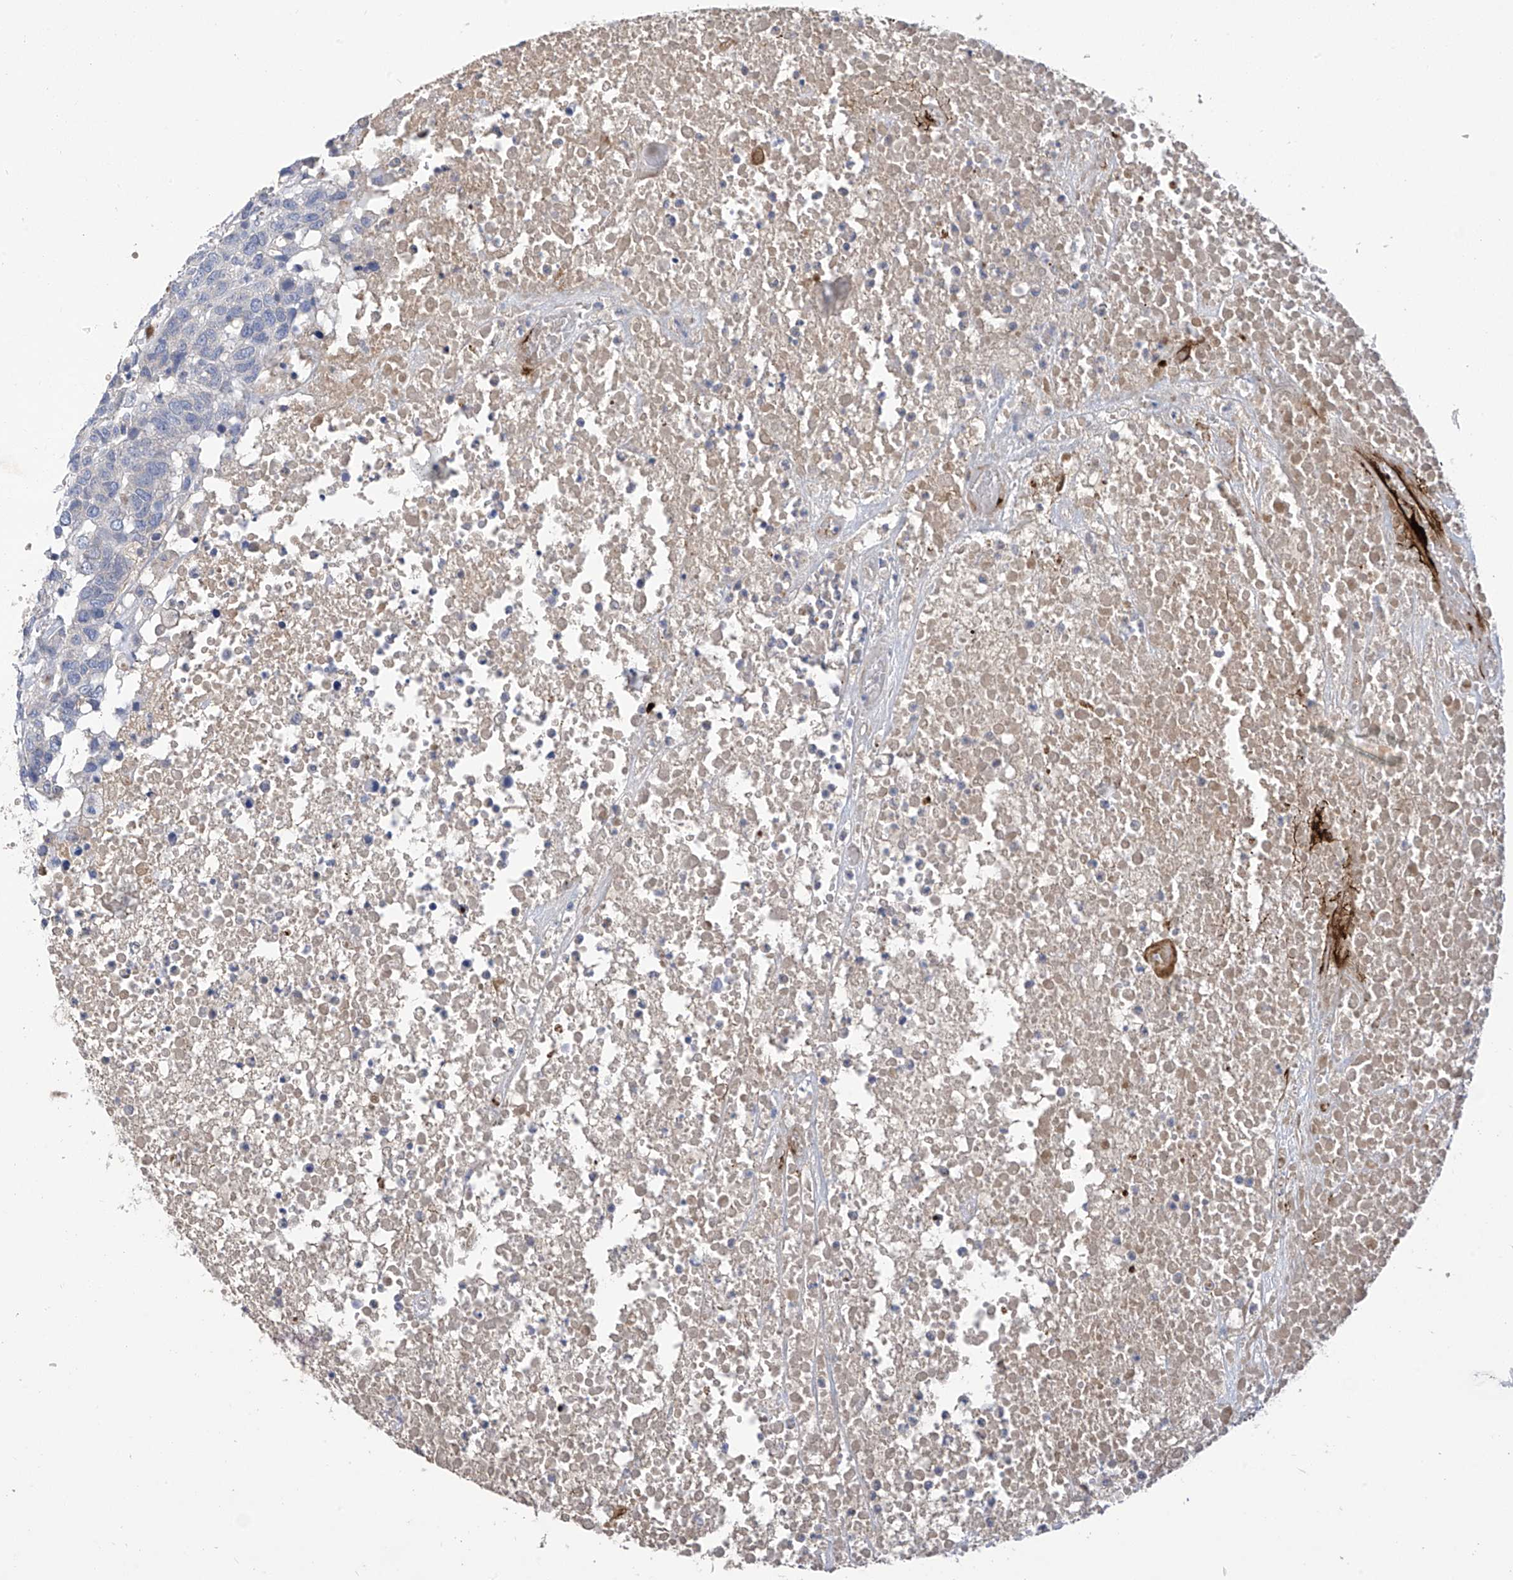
{"staining": {"intensity": "negative", "quantity": "none", "location": "none"}, "tissue": "head and neck cancer", "cell_type": "Tumor cells", "image_type": "cancer", "snomed": [{"axis": "morphology", "description": "Squamous cell carcinoma, NOS"}, {"axis": "topography", "description": "Head-Neck"}], "caption": "Immunohistochemical staining of human squamous cell carcinoma (head and neck) reveals no significant expression in tumor cells. The staining was performed using DAB to visualize the protein expression in brown, while the nuclei were stained in blue with hematoxylin (Magnification: 20x).", "gene": "SLCO4A1", "patient": {"sex": "male", "age": 66}}